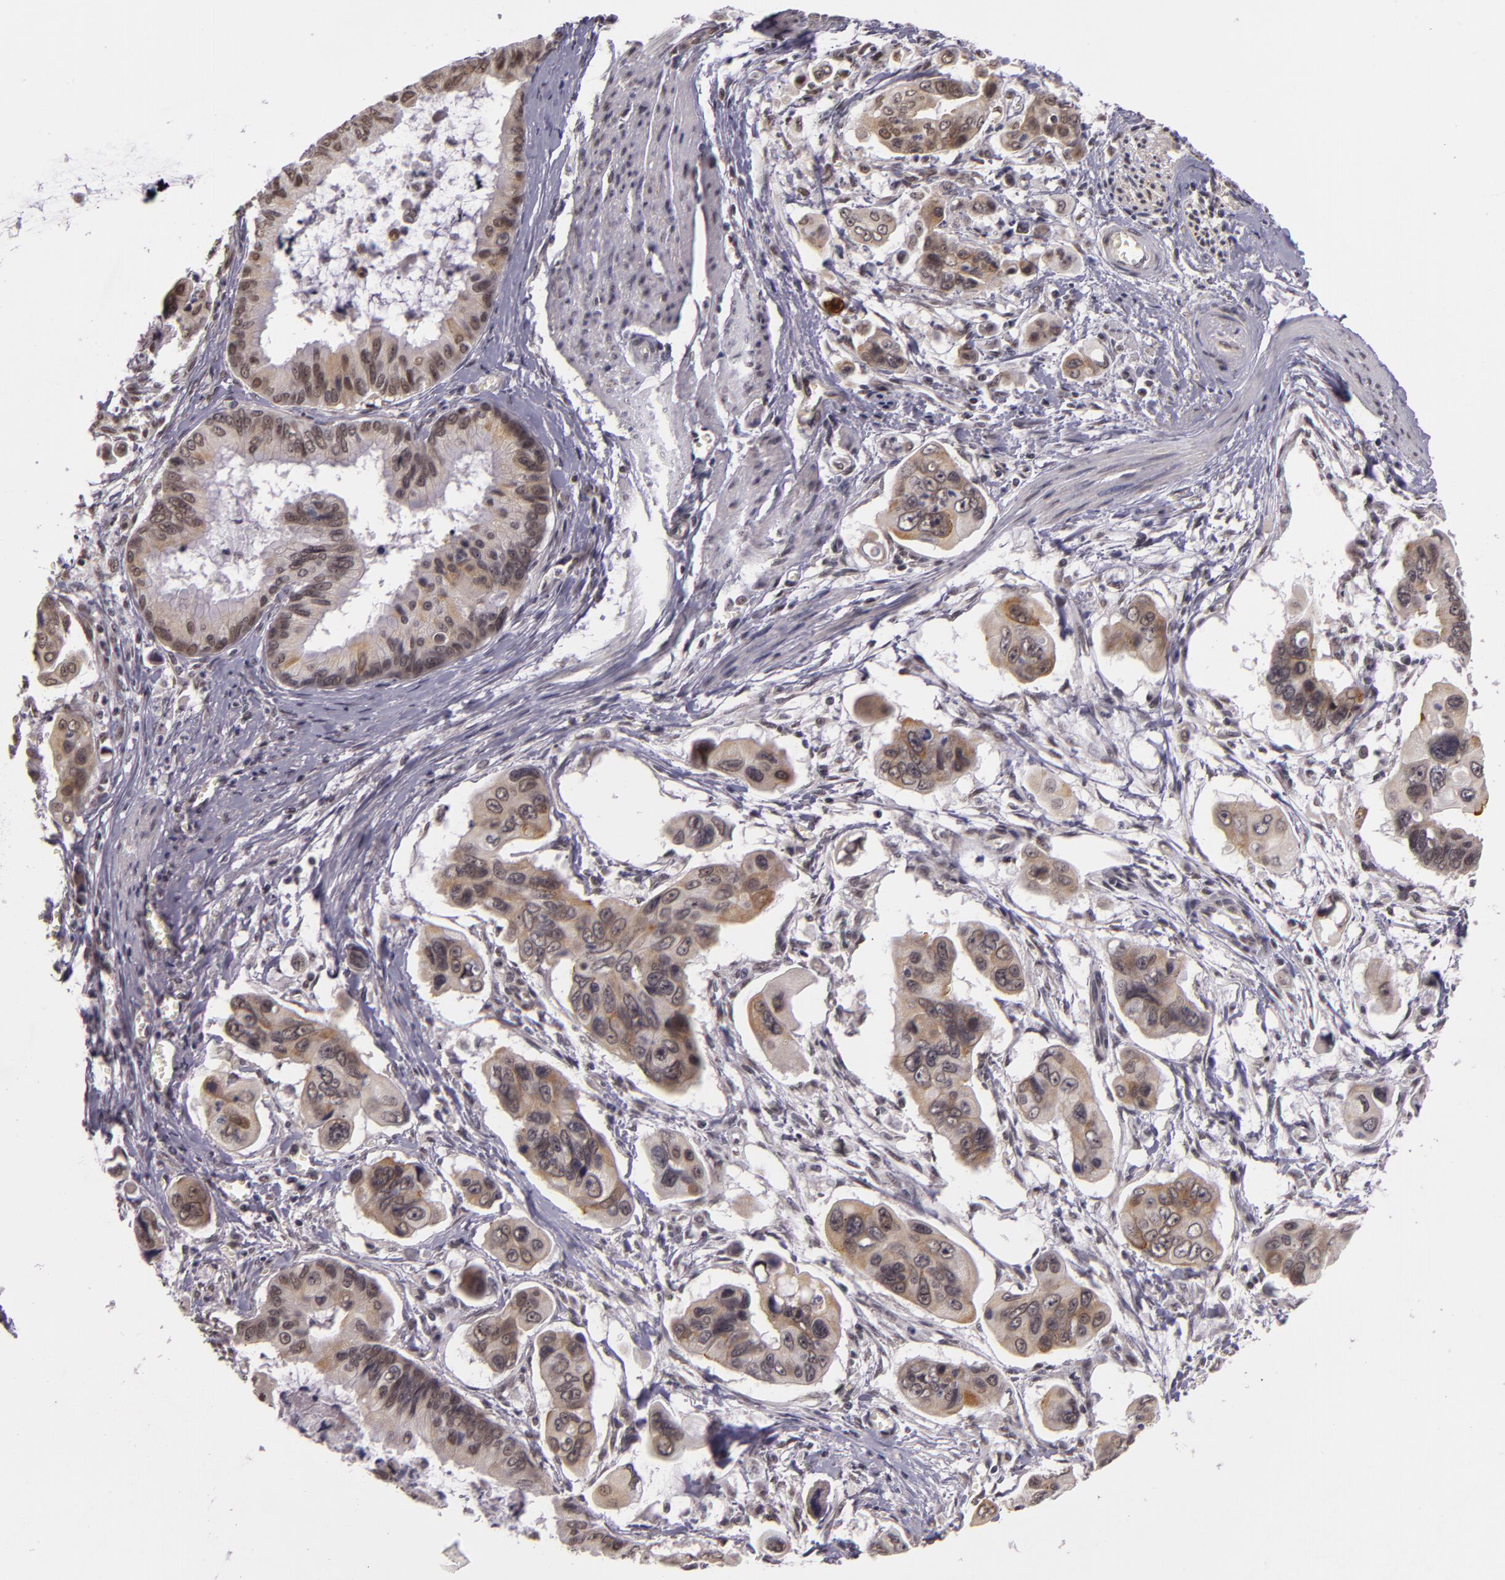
{"staining": {"intensity": "moderate", "quantity": "25%-75%", "location": "cytoplasmic/membranous"}, "tissue": "stomach cancer", "cell_type": "Tumor cells", "image_type": "cancer", "snomed": [{"axis": "morphology", "description": "Adenocarcinoma, NOS"}, {"axis": "topography", "description": "Stomach, upper"}], "caption": "Moderate cytoplasmic/membranous positivity is present in approximately 25%-75% of tumor cells in stomach cancer.", "gene": "ALX1", "patient": {"sex": "male", "age": 80}}